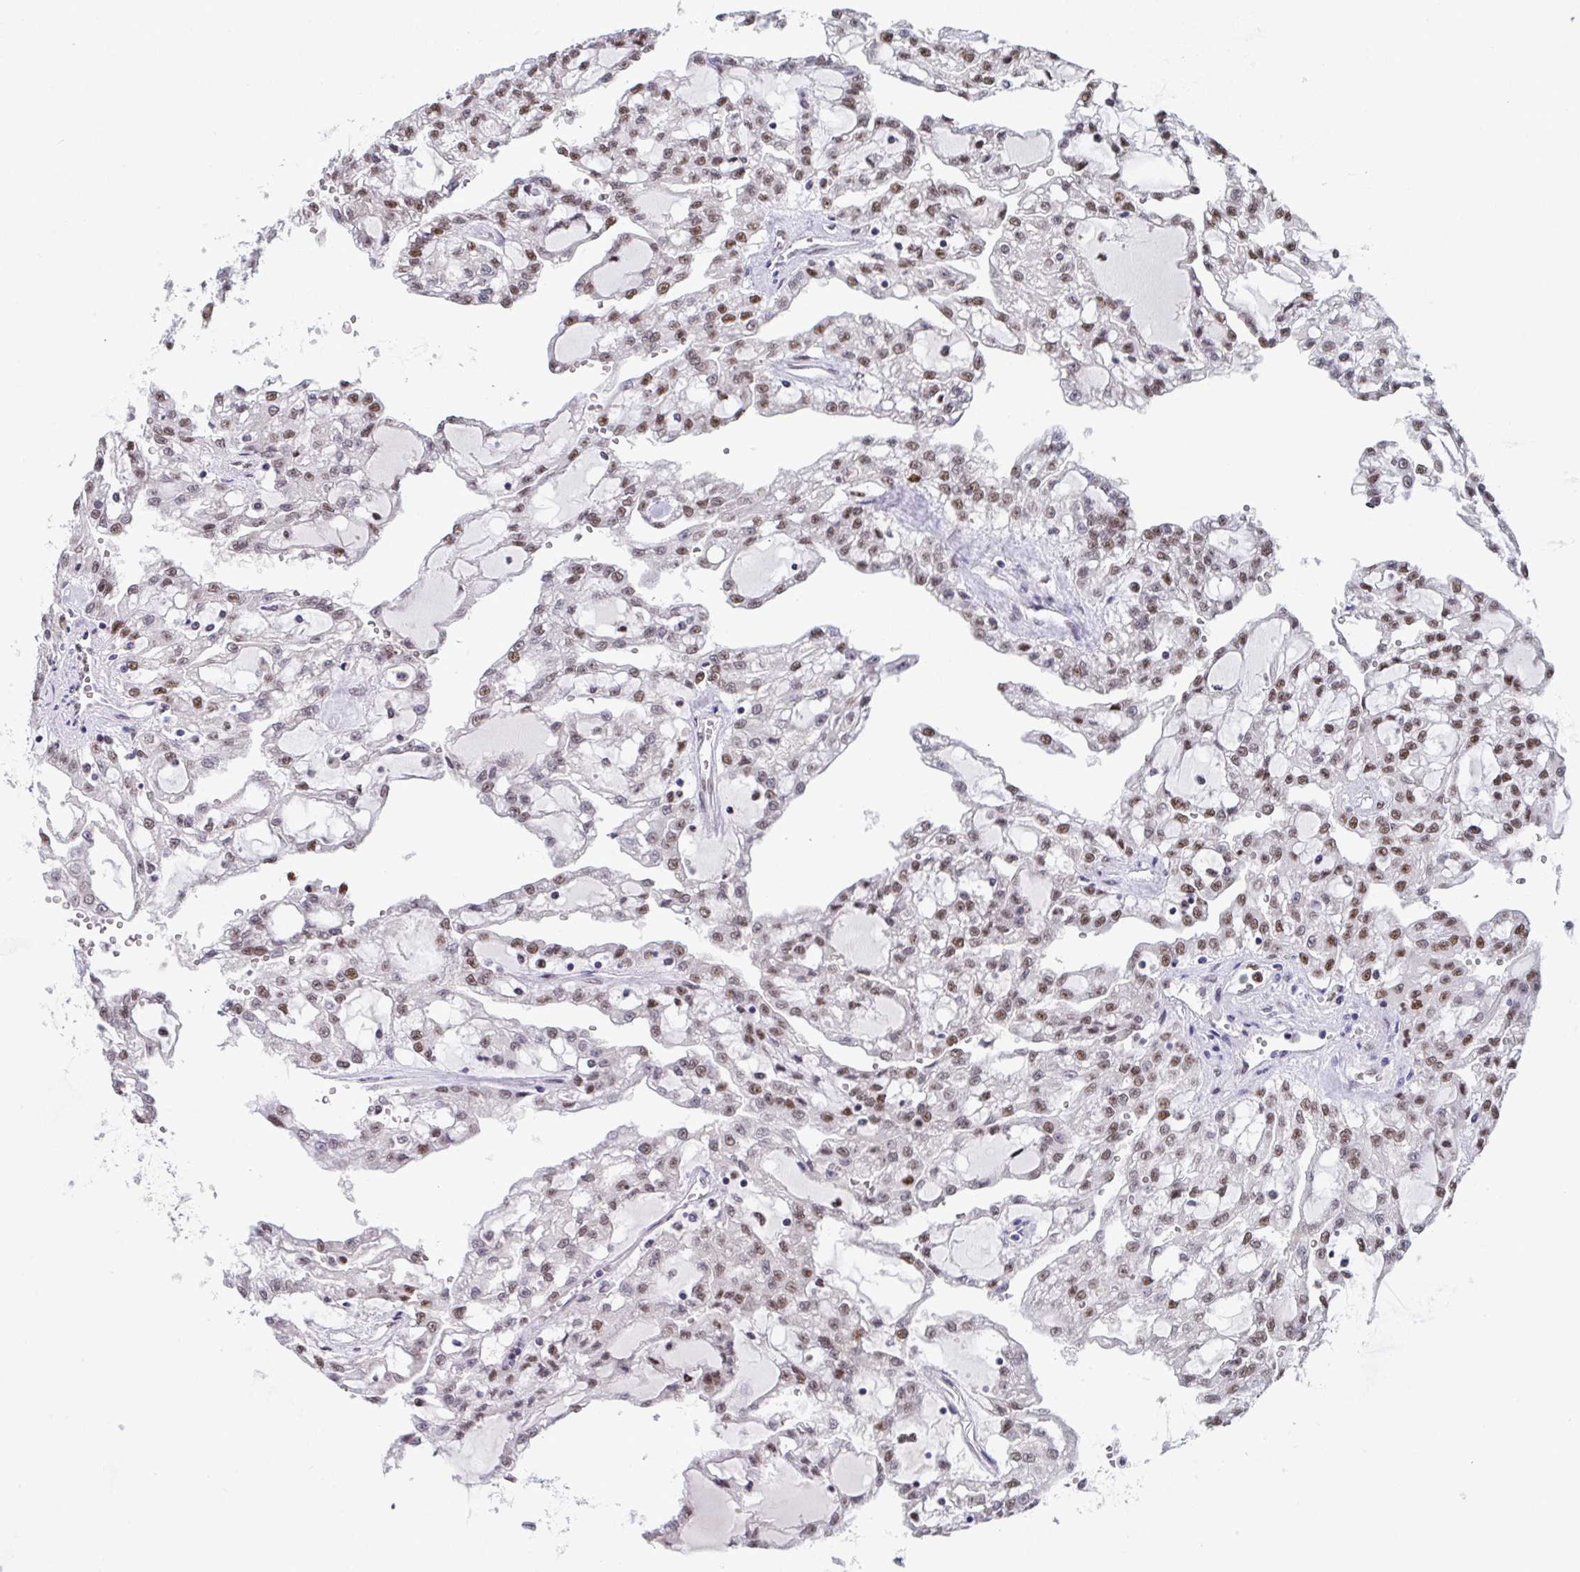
{"staining": {"intensity": "moderate", "quantity": ">75%", "location": "nuclear"}, "tissue": "renal cancer", "cell_type": "Tumor cells", "image_type": "cancer", "snomed": [{"axis": "morphology", "description": "Adenocarcinoma, NOS"}, {"axis": "topography", "description": "Kidney"}], "caption": "Immunohistochemistry (DAB) staining of renal cancer demonstrates moderate nuclear protein expression in approximately >75% of tumor cells. The protein of interest is shown in brown color, while the nuclei are stained blue.", "gene": "JDP2", "patient": {"sex": "male", "age": 63}}